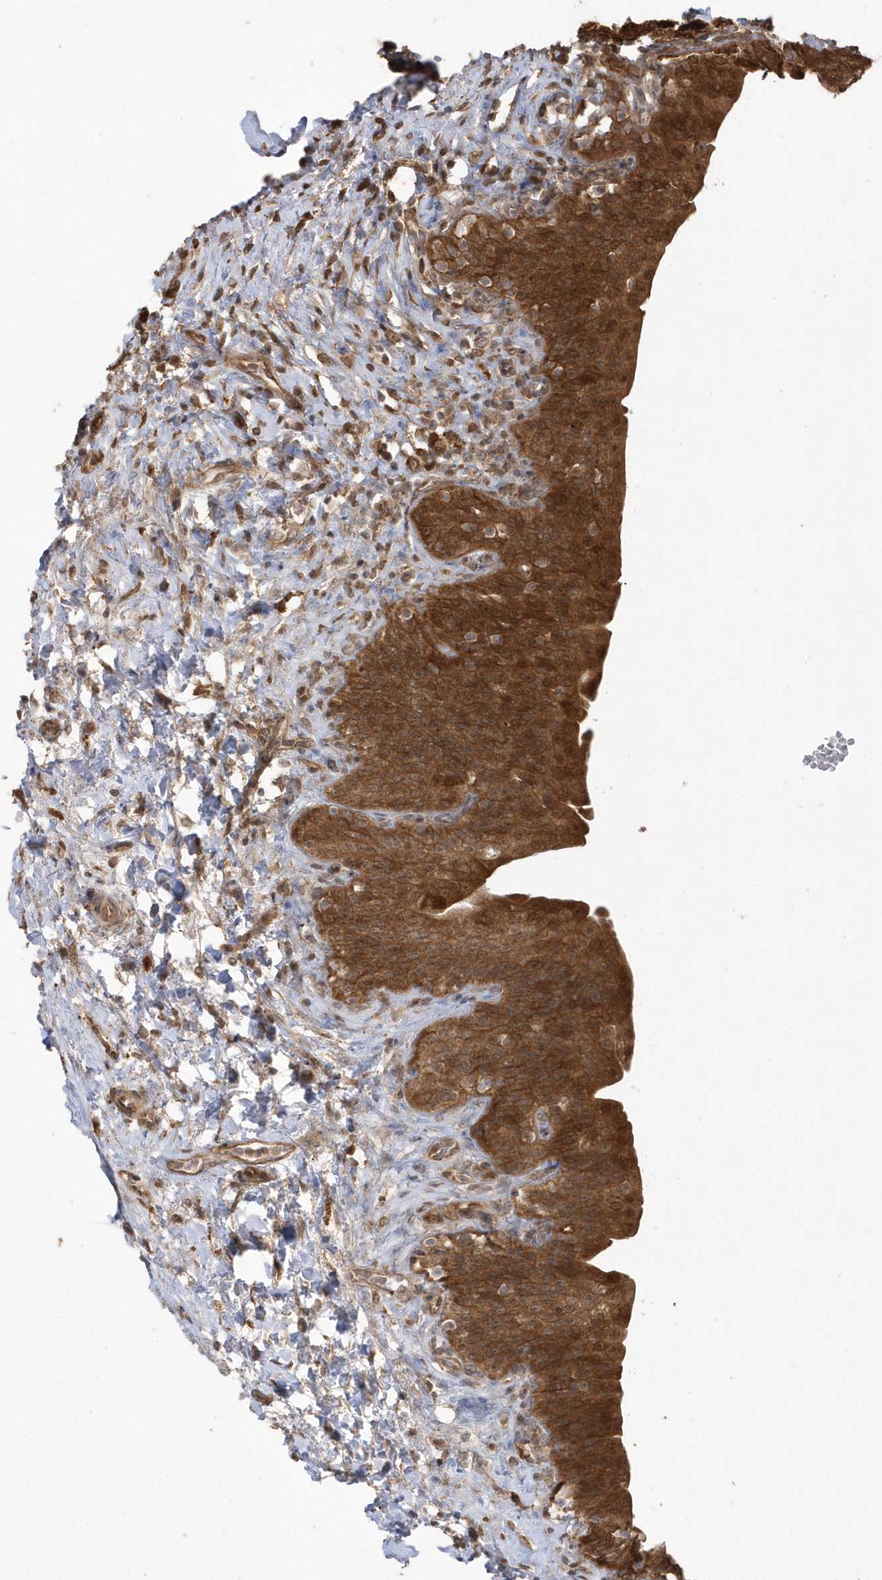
{"staining": {"intensity": "strong", "quantity": ">75%", "location": "cytoplasmic/membranous,nuclear"}, "tissue": "urinary bladder", "cell_type": "Urothelial cells", "image_type": "normal", "snomed": [{"axis": "morphology", "description": "Normal tissue, NOS"}, {"axis": "topography", "description": "Urinary bladder"}], "caption": "An image of human urinary bladder stained for a protein displays strong cytoplasmic/membranous,nuclear brown staining in urothelial cells.", "gene": "HNMT", "patient": {"sex": "male", "age": 83}}